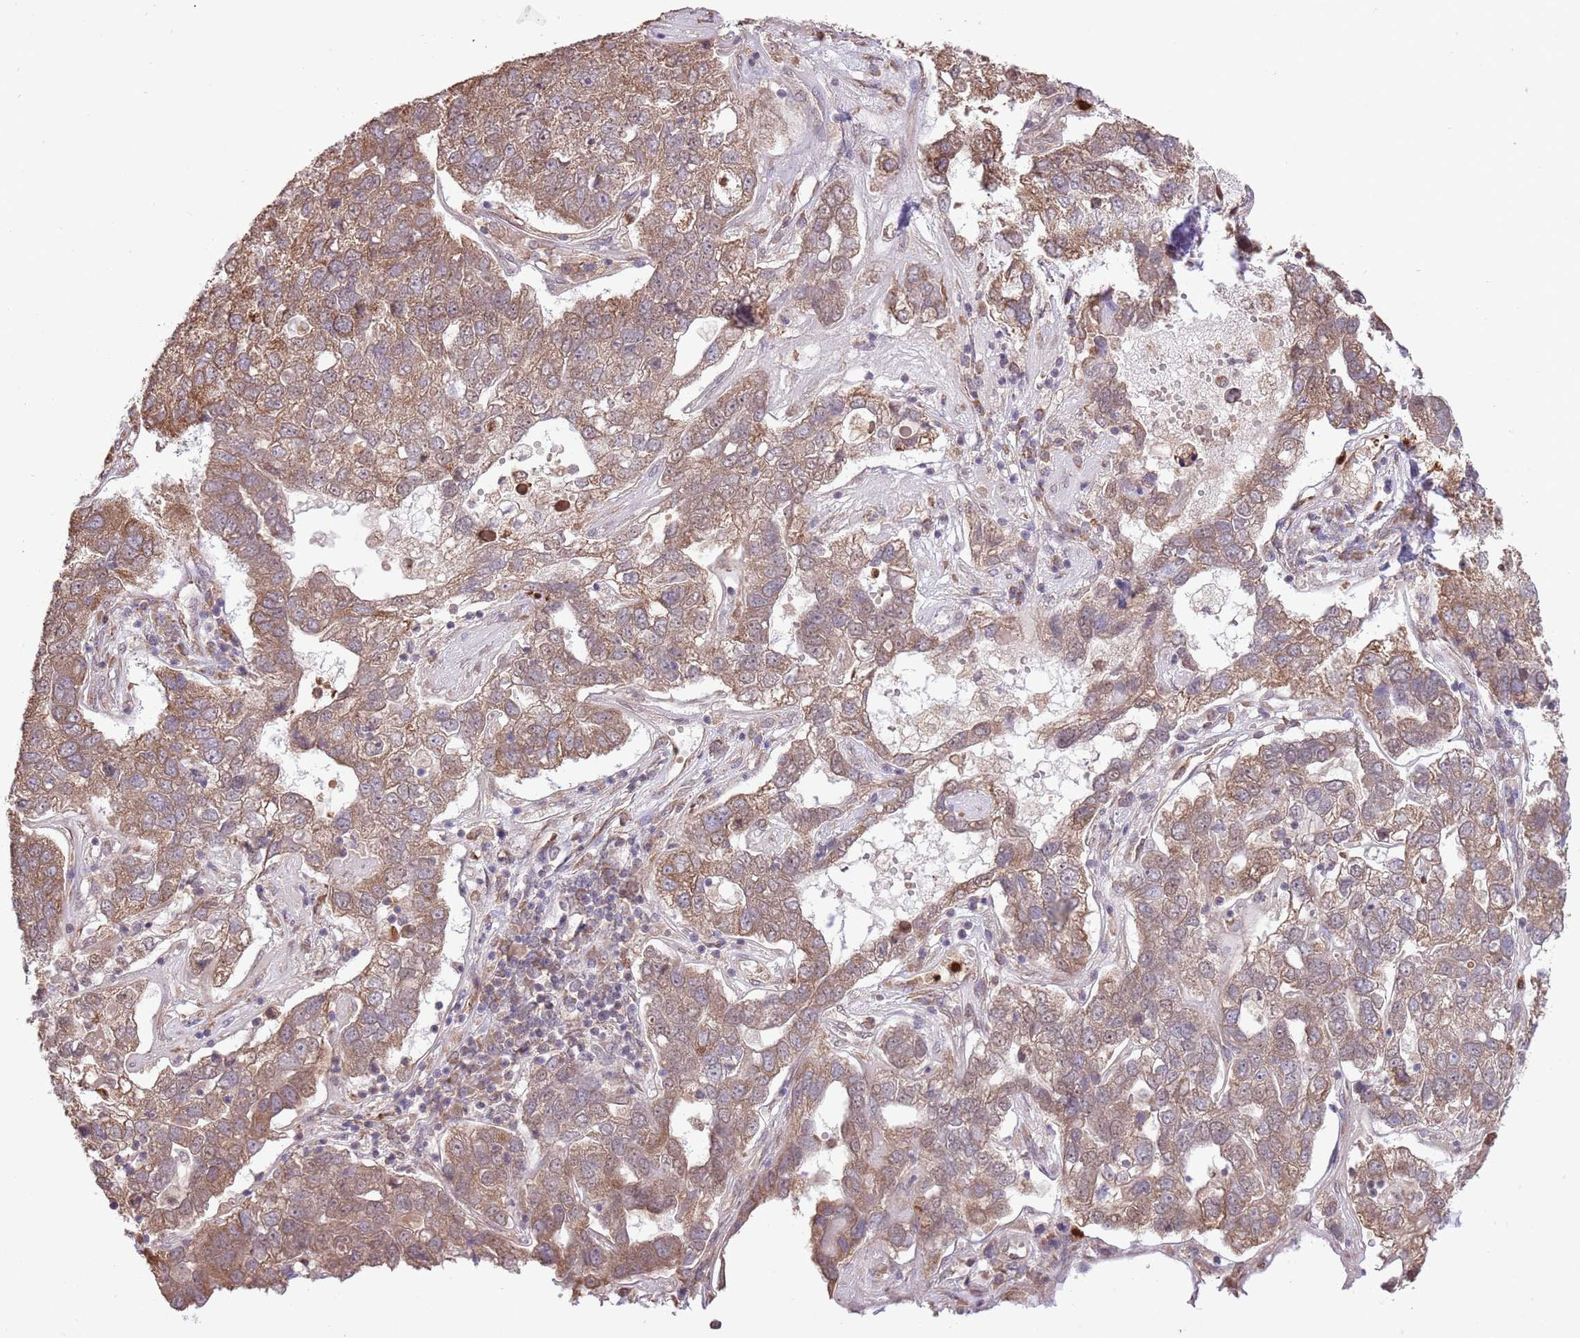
{"staining": {"intensity": "moderate", "quantity": ">75%", "location": "cytoplasmic/membranous"}, "tissue": "pancreatic cancer", "cell_type": "Tumor cells", "image_type": "cancer", "snomed": [{"axis": "morphology", "description": "Adenocarcinoma, NOS"}, {"axis": "topography", "description": "Pancreas"}], "caption": "Immunohistochemical staining of human pancreatic adenocarcinoma shows medium levels of moderate cytoplasmic/membranous protein staining in about >75% of tumor cells.", "gene": "AMIGO1", "patient": {"sex": "female", "age": 61}}